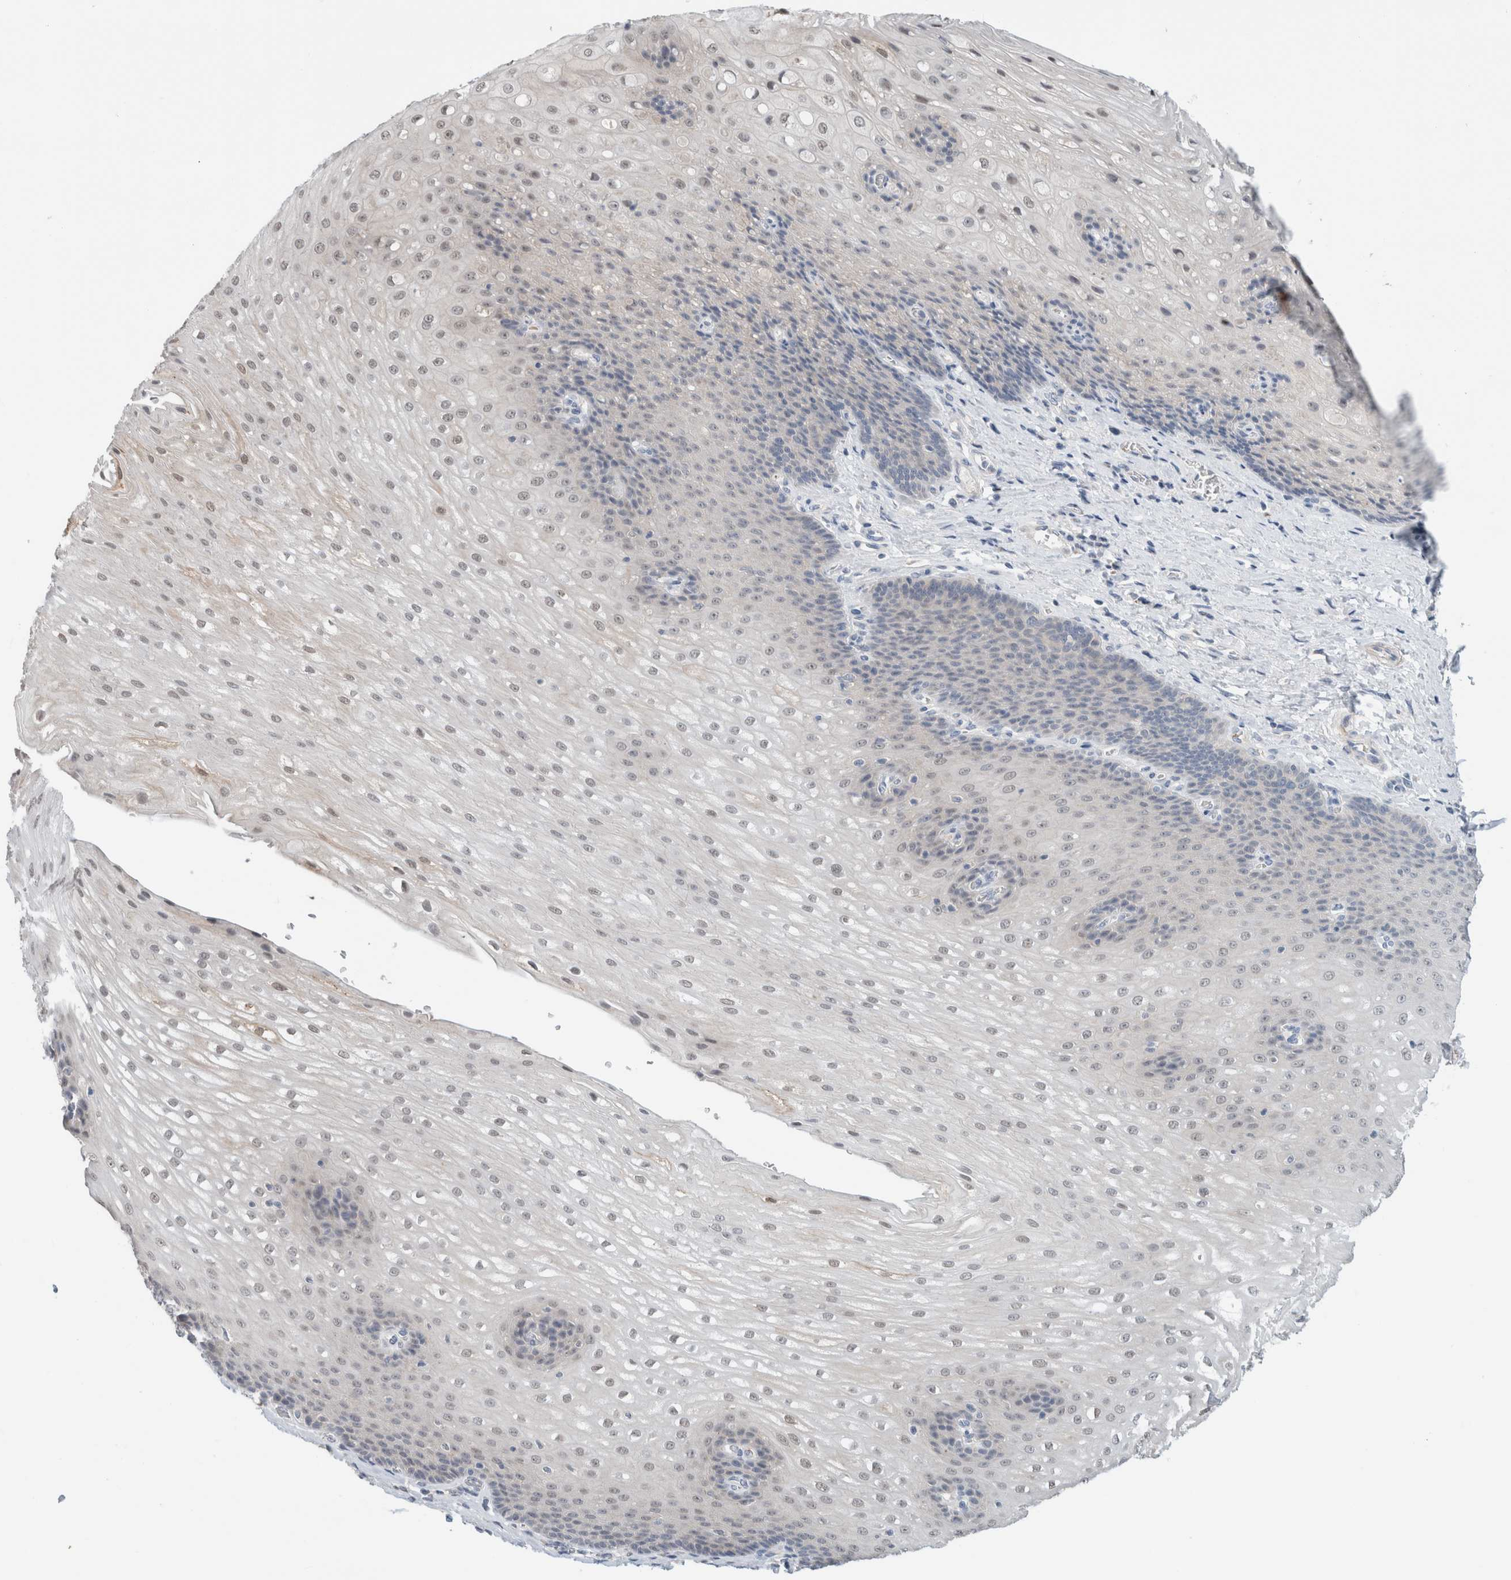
{"staining": {"intensity": "weak", "quantity": "<25%", "location": "nuclear"}, "tissue": "esophagus", "cell_type": "Squamous epithelial cells", "image_type": "normal", "snomed": [{"axis": "morphology", "description": "Normal tissue, NOS"}, {"axis": "topography", "description": "Esophagus"}], "caption": "DAB immunohistochemical staining of benign esophagus demonstrates no significant positivity in squamous epithelial cells. Nuclei are stained in blue.", "gene": "CRAT", "patient": {"sex": "male", "age": 48}}